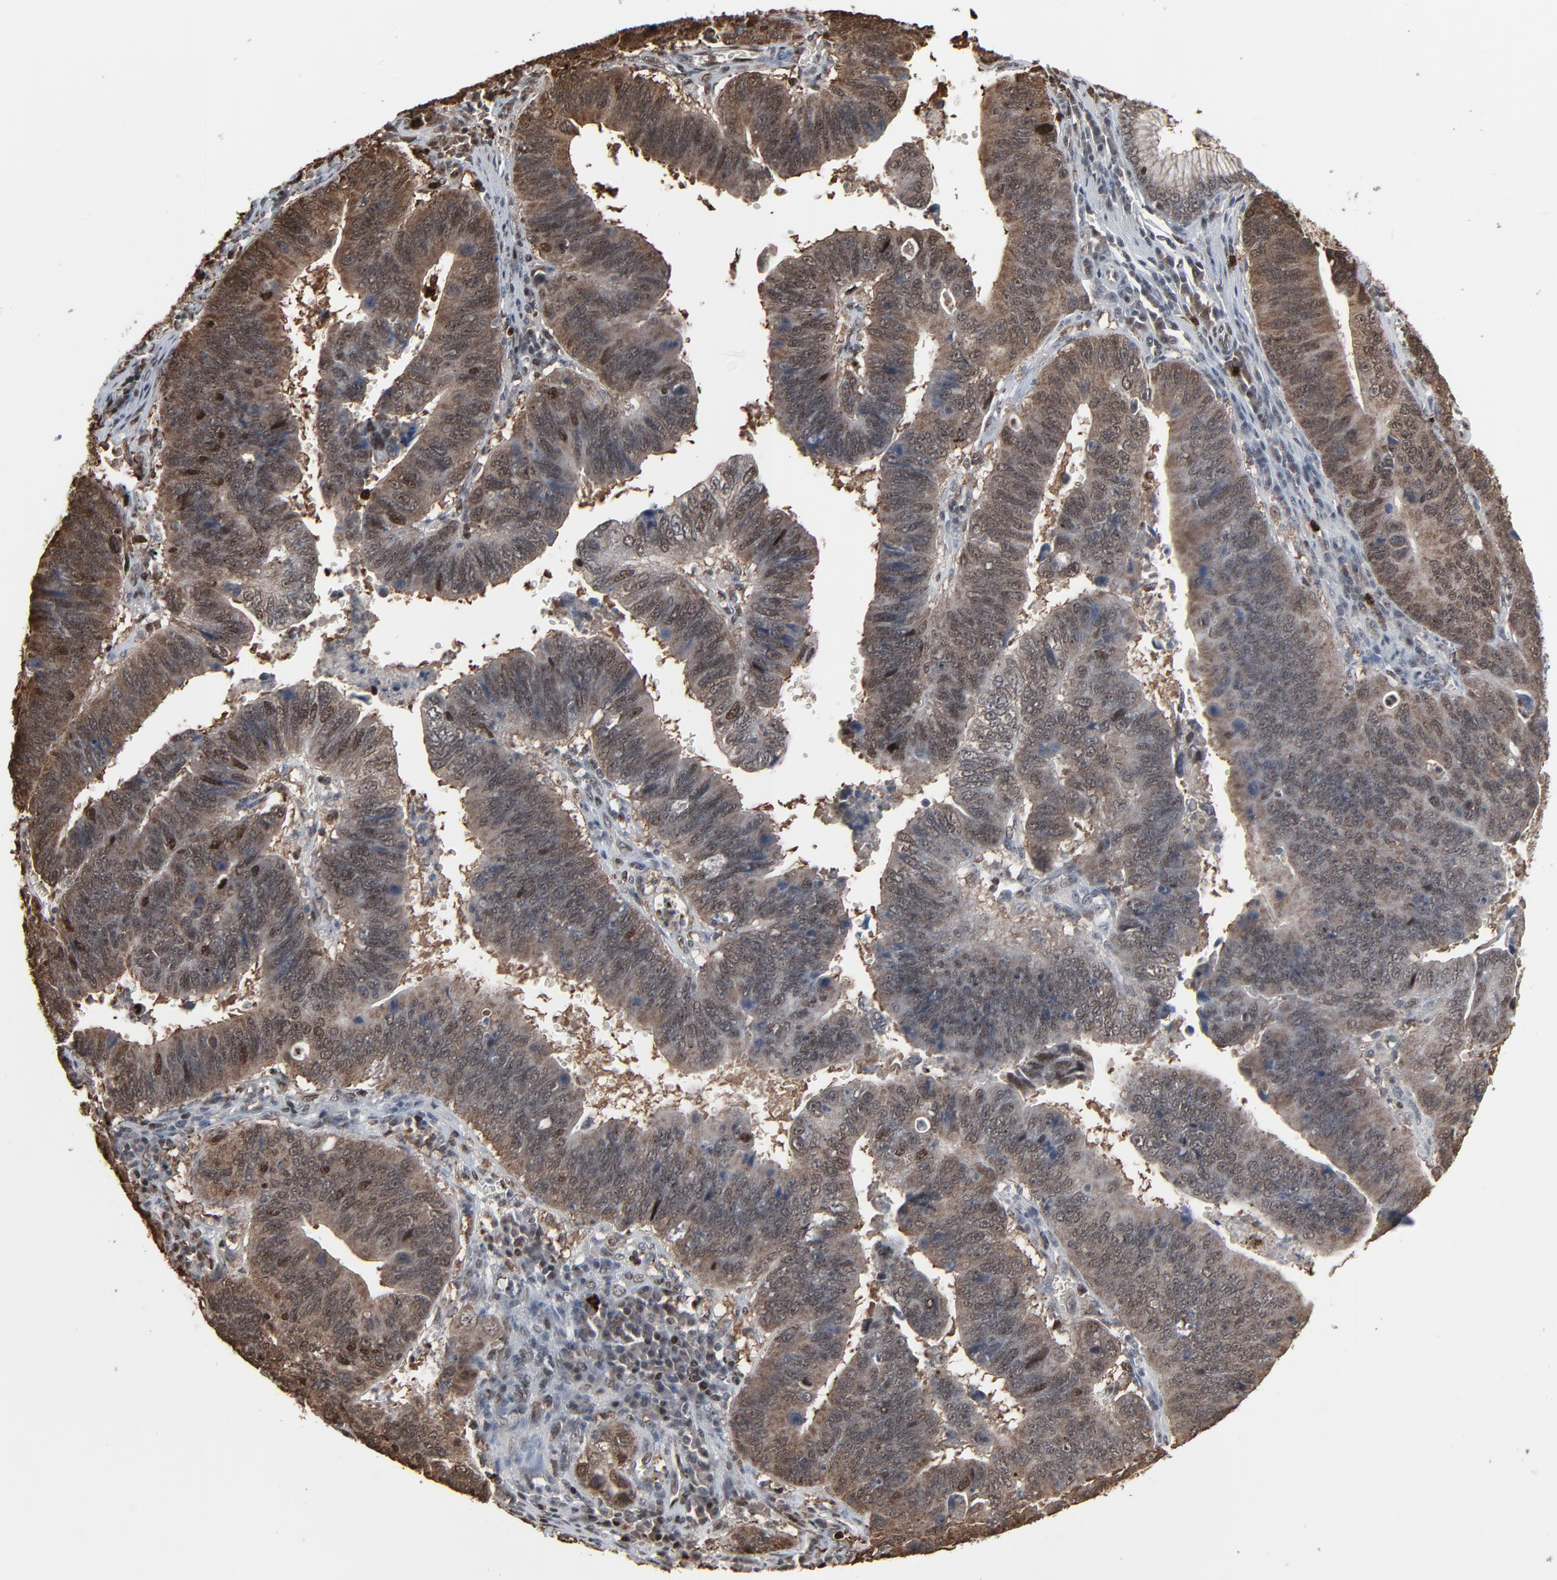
{"staining": {"intensity": "moderate", "quantity": ">75%", "location": "cytoplasmic/membranous,nuclear"}, "tissue": "stomach cancer", "cell_type": "Tumor cells", "image_type": "cancer", "snomed": [{"axis": "morphology", "description": "Adenocarcinoma, NOS"}, {"axis": "topography", "description": "Stomach"}], "caption": "IHC image of neoplastic tissue: human stomach cancer (adenocarcinoma) stained using immunohistochemistry displays medium levels of moderate protein expression localized specifically in the cytoplasmic/membranous and nuclear of tumor cells, appearing as a cytoplasmic/membranous and nuclear brown color.", "gene": "MEIS2", "patient": {"sex": "male", "age": 59}}